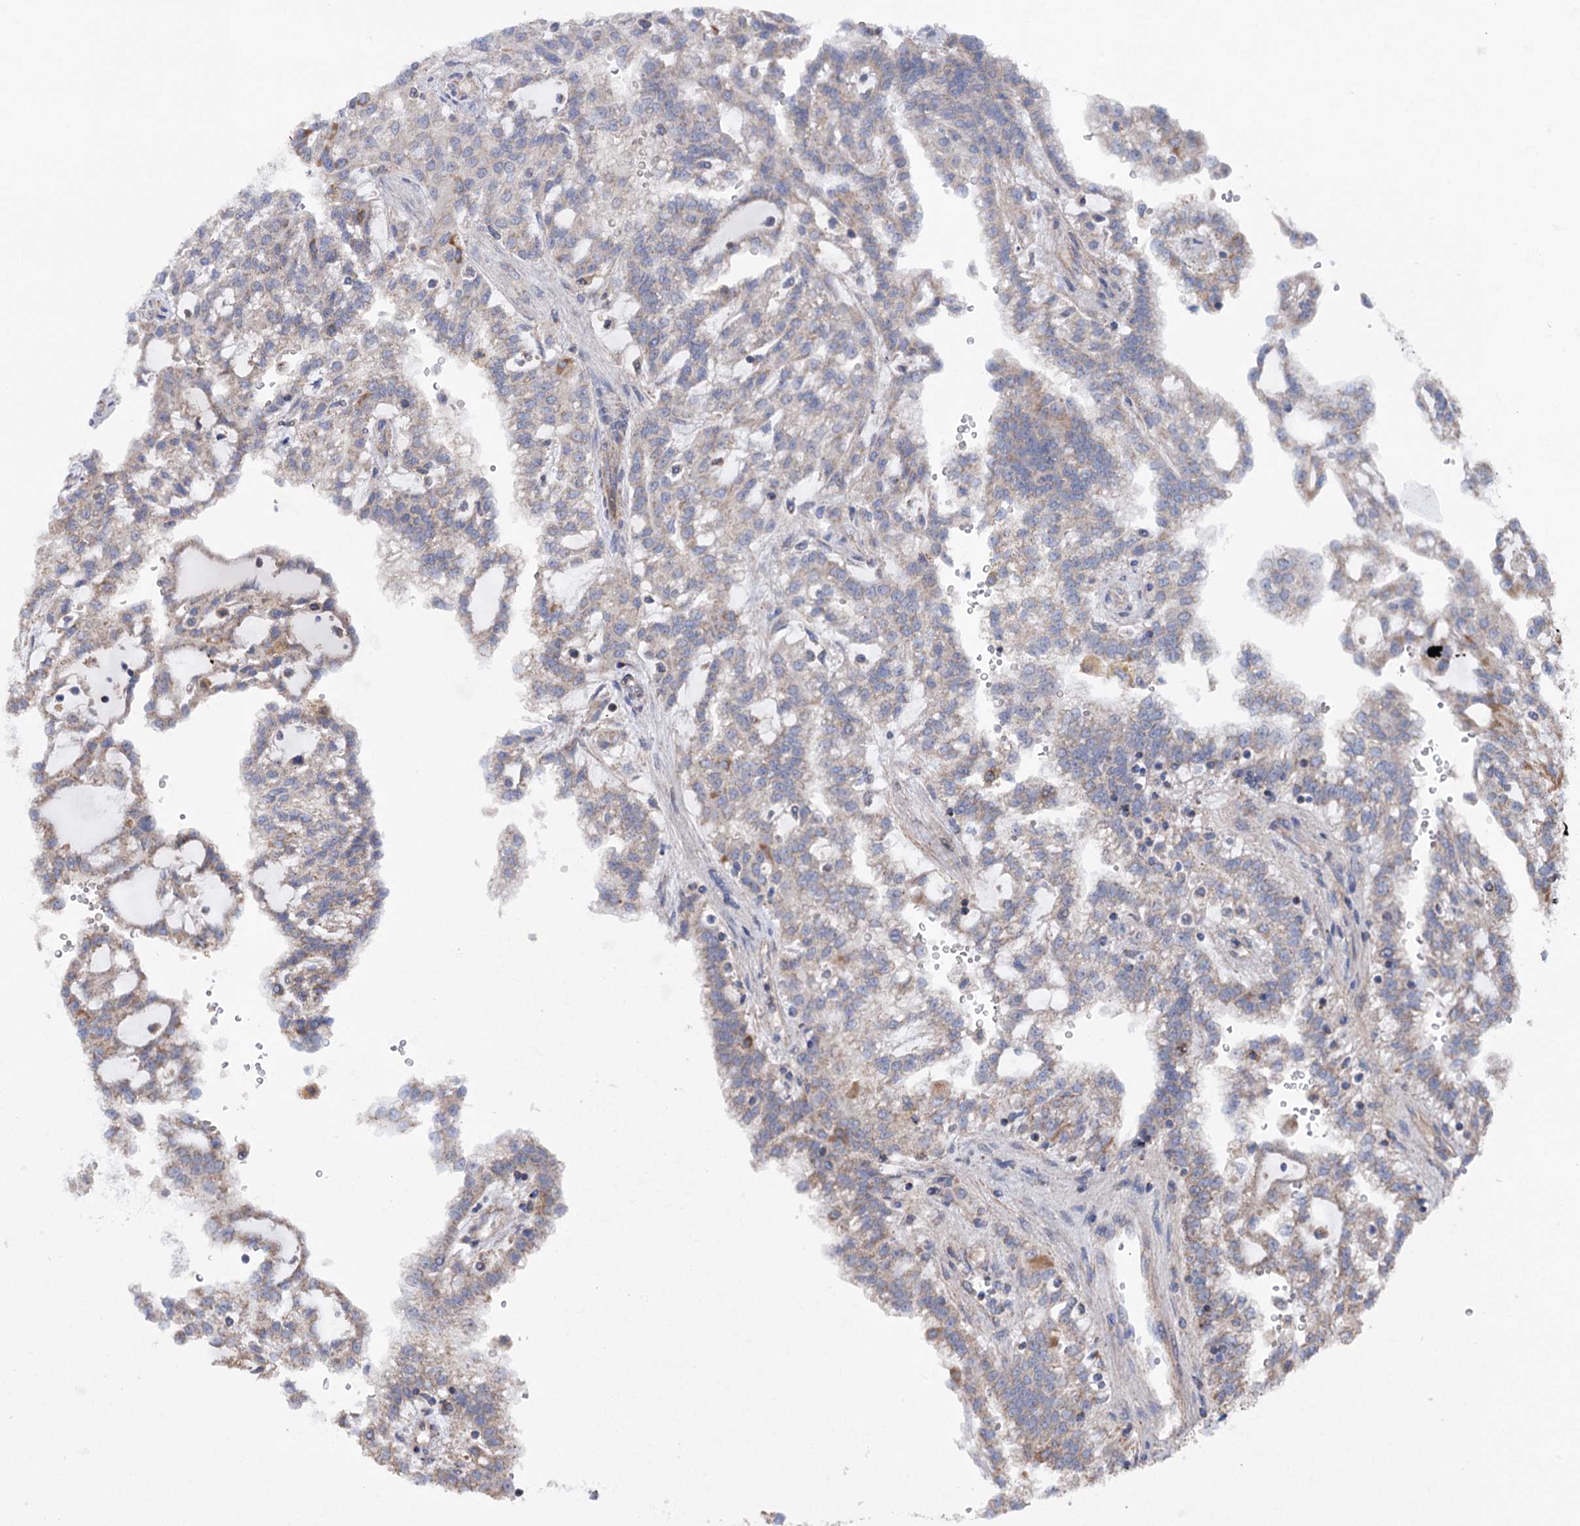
{"staining": {"intensity": "moderate", "quantity": "<25%", "location": "cytoplasmic/membranous"}, "tissue": "renal cancer", "cell_type": "Tumor cells", "image_type": "cancer", "snomed": [{"axis": "morphology", "description": "Adenocarcinoma, NOS"}, {"axis": "topography", "description": "Kidney"}], "caption": "Renal adenocarcinoma tissue exhibits moderate cytoplasmic/membranous positivity in about <25% of tumor cells, visualized by immunohistochemistry.", "gene": "SUCLA2", "patient": {"sex": "male", "age": 63}}